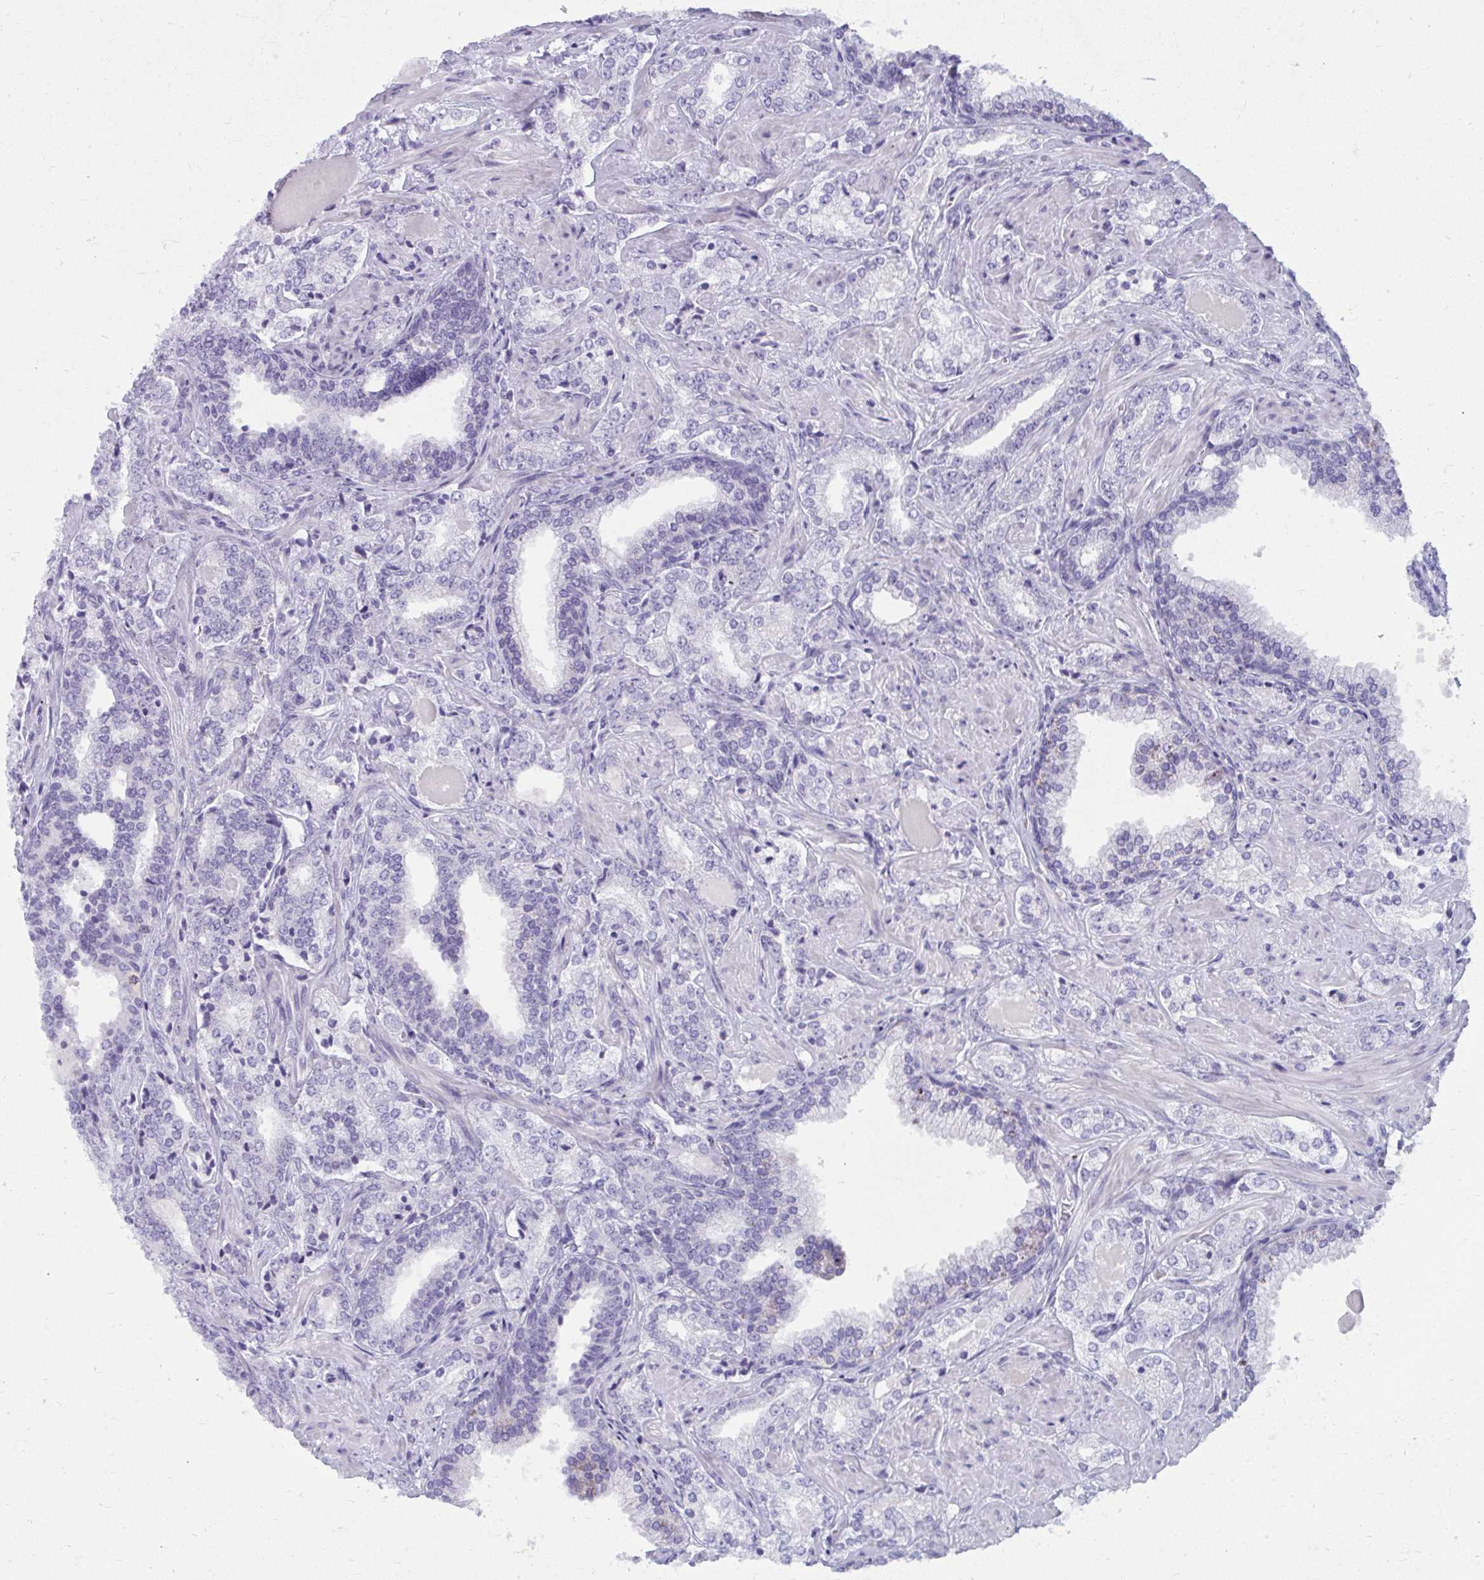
{"staining": {"intensity": "negative", "quantity": "none", "location": "none"}, "tissue": "prostate cancer", "cell_type": "Tumor cells", "image_type": "cancer", "snomed": [{"axis": "morphology", "description": "Adenocarcinoma, High grade"}, {"axis": "topography", "description": "Prostate"}], "caption": "DAB immunohistochemical staining of human adenocarcinoma (high-grade) (prostate) reveals no significant staining in tumor cells.", "gene": "UGT3A2", "patient": {"sex": "male", "age": 60}}